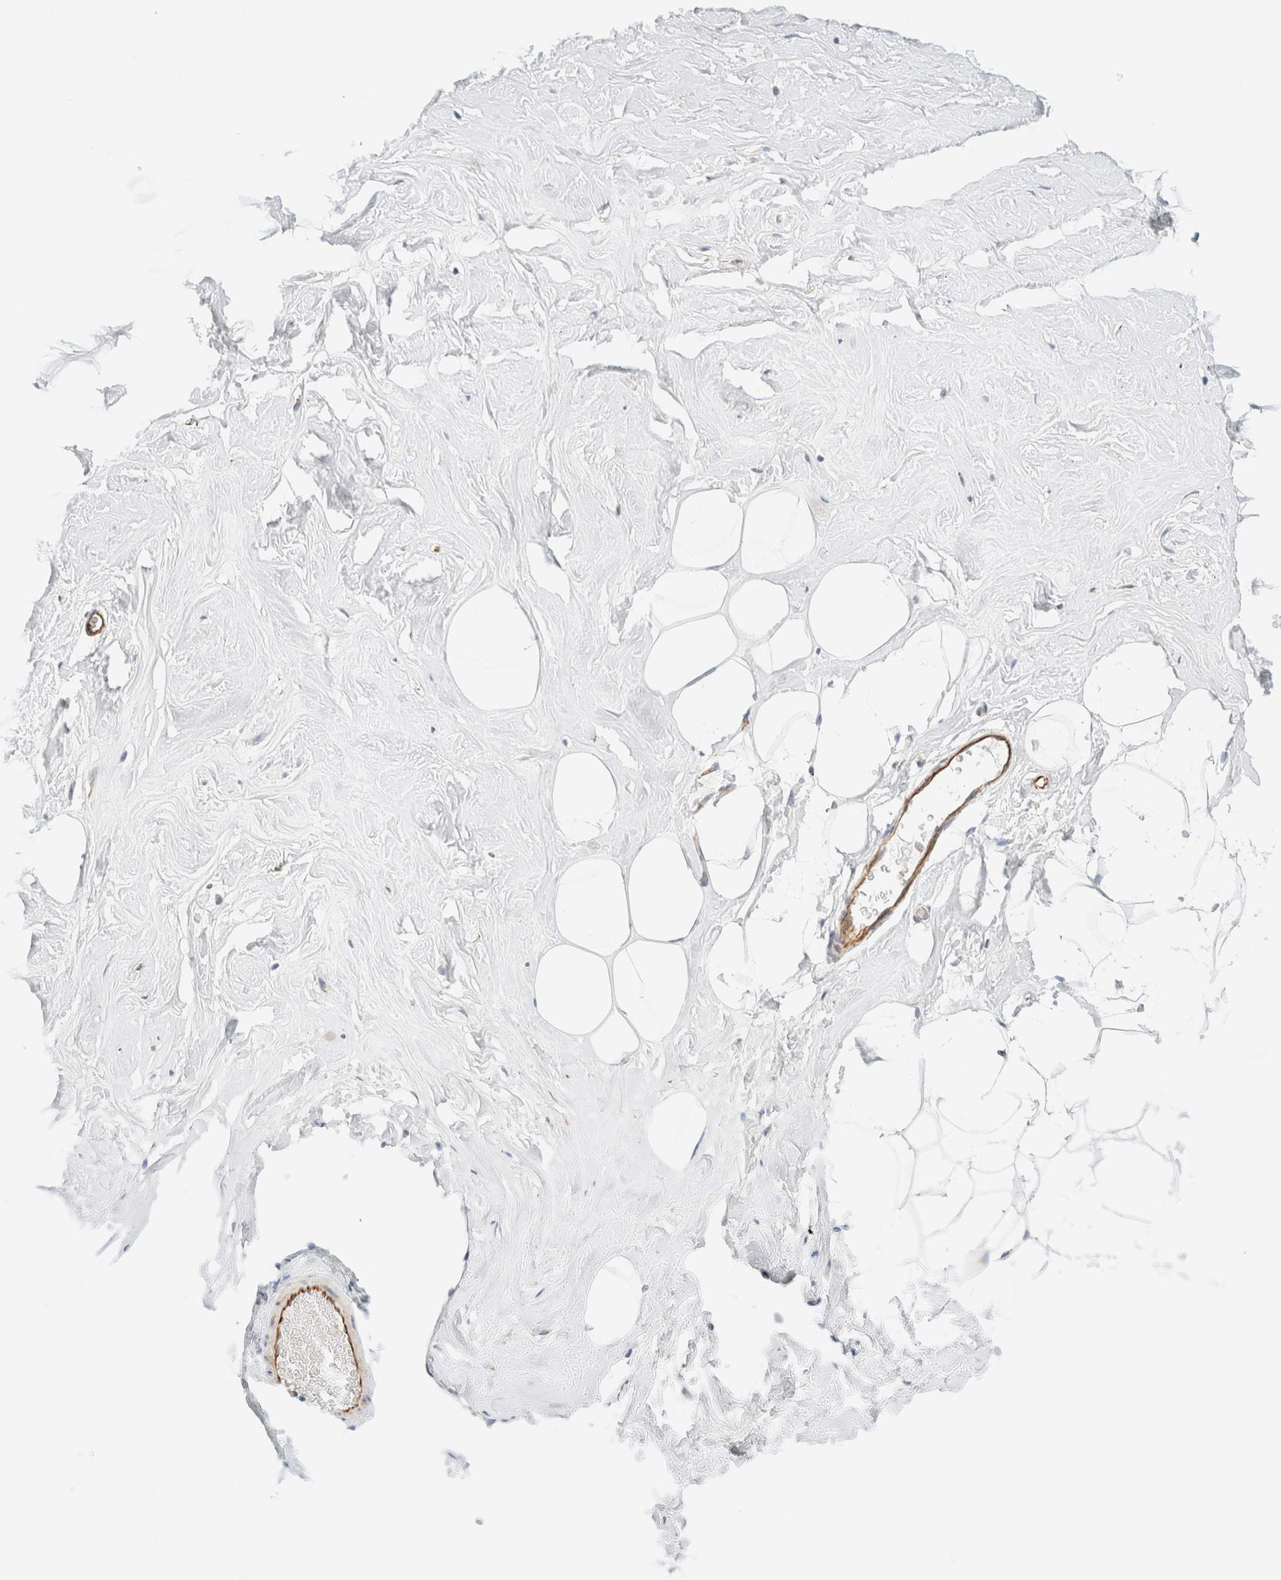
{"staining": {"intensity": "negative", "quantity": "none", "location": "none"}, "tissue": "adipose tissue", "cell_type": "Adipocytes", "image_type": "normal", "snomed": [{"axis": "morphology", "description": "Normal tissue, NOS"}, {"axis": "morphology", "description": "Fibrosis, NOS"}, {"axis": "topography", "description": "Breast"}, {"axis": "topography", "description": "Adipose tissue"}], "caption": "DAB immunohistochemical staining of benign human adipose tissue displays no significant positivity in adipocytes. (DAB IHC, high magnification).", "gene": "SLC25A48", "patient": {"sex": "female", "age": 39}}